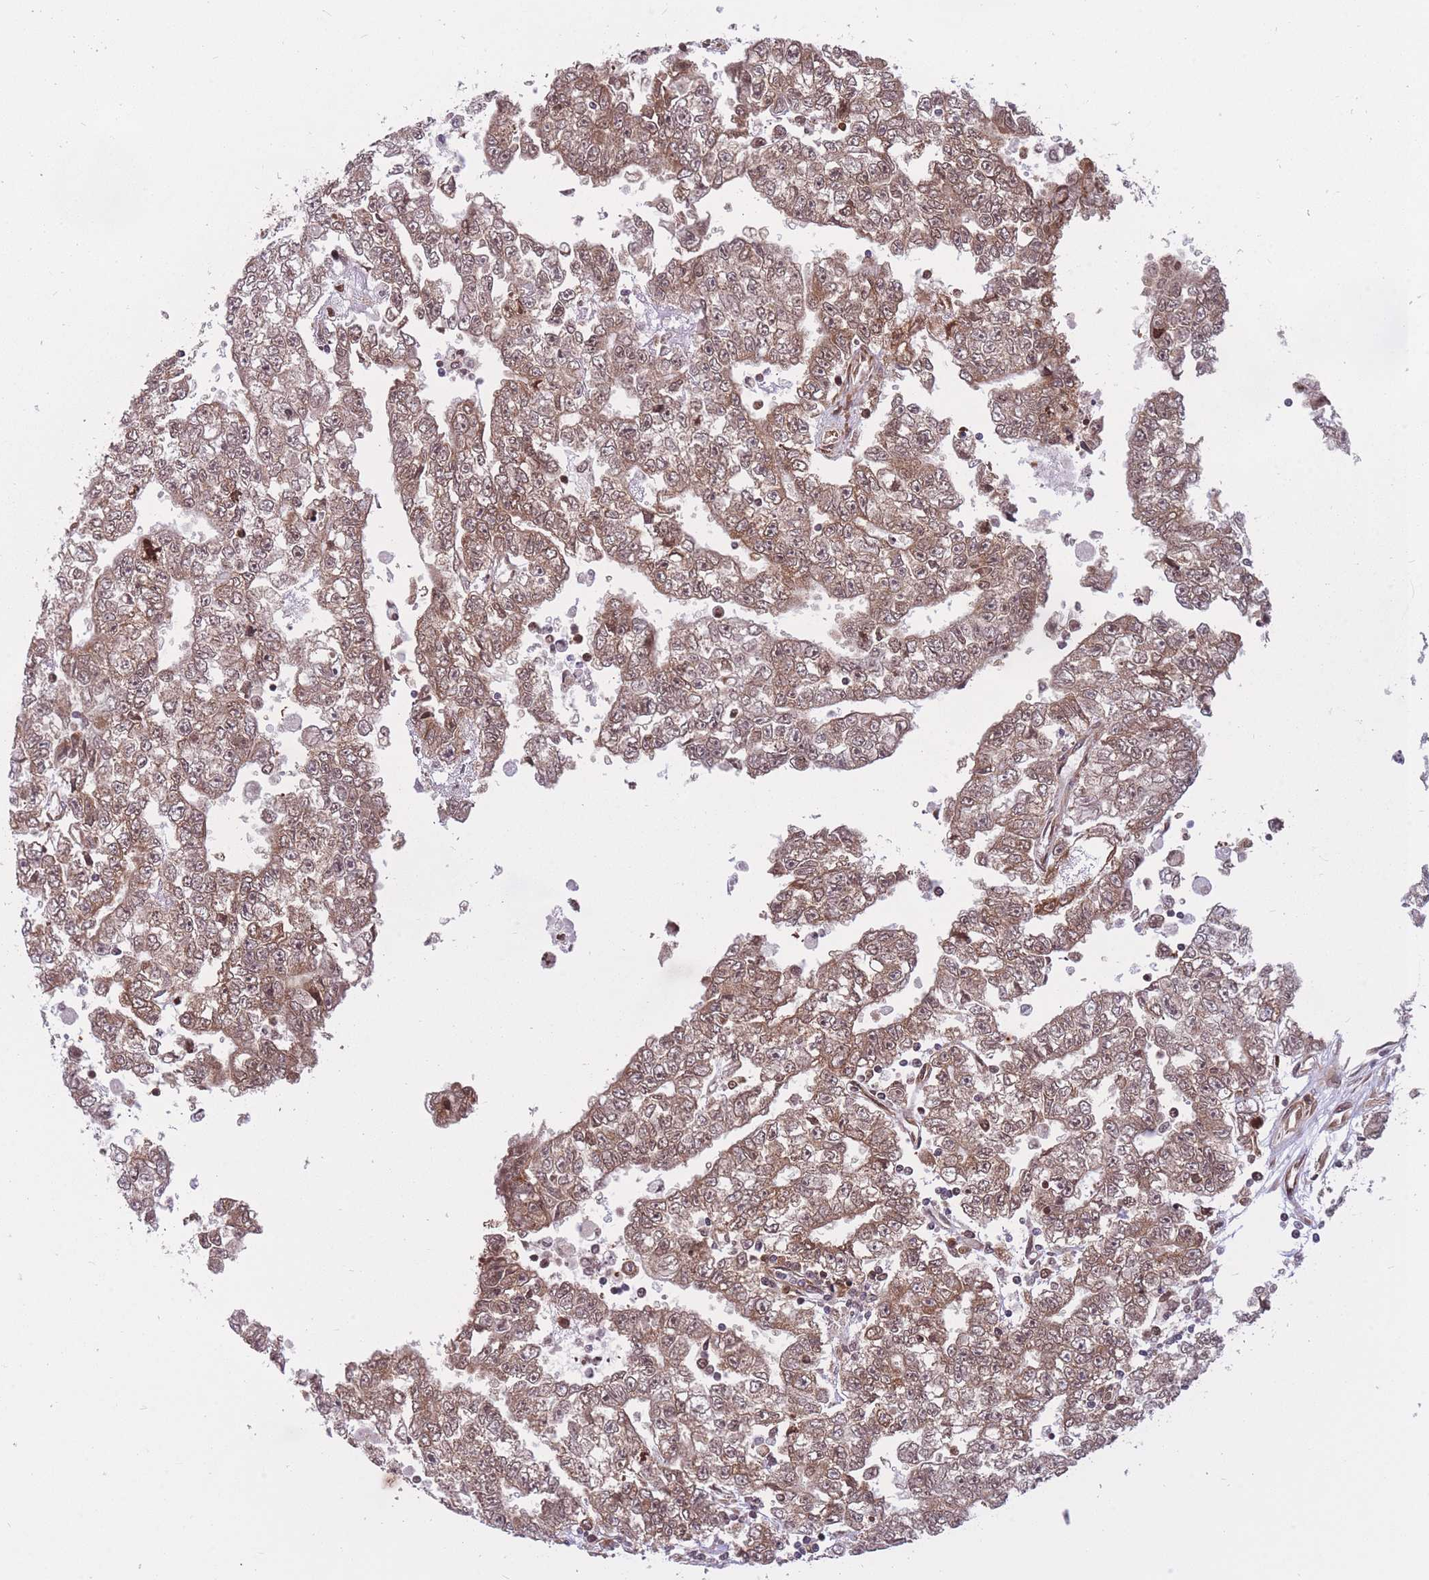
{"staining": {"intensity": "moderate", "quantity": ">75%", "location": "cytoplasmic/membranous"}, "tissue": "testis cancer", "cell_type": "Tumor cells", "image_type": "cancer", "snomed": [{"axis": "morphology", "description": "Carcinoma, Embryonal, NOS"}, {"axis": "topography", "description": "Testis"}], "caption": "Testis cancer (embryonal carcinoma) stained for a protein (brown) displays moderate cytoplasmic/membranous positive staining in about >75% of tumor cells.", "gene": "CCDC124", "patient": {"sex": "male", "age": 25}}